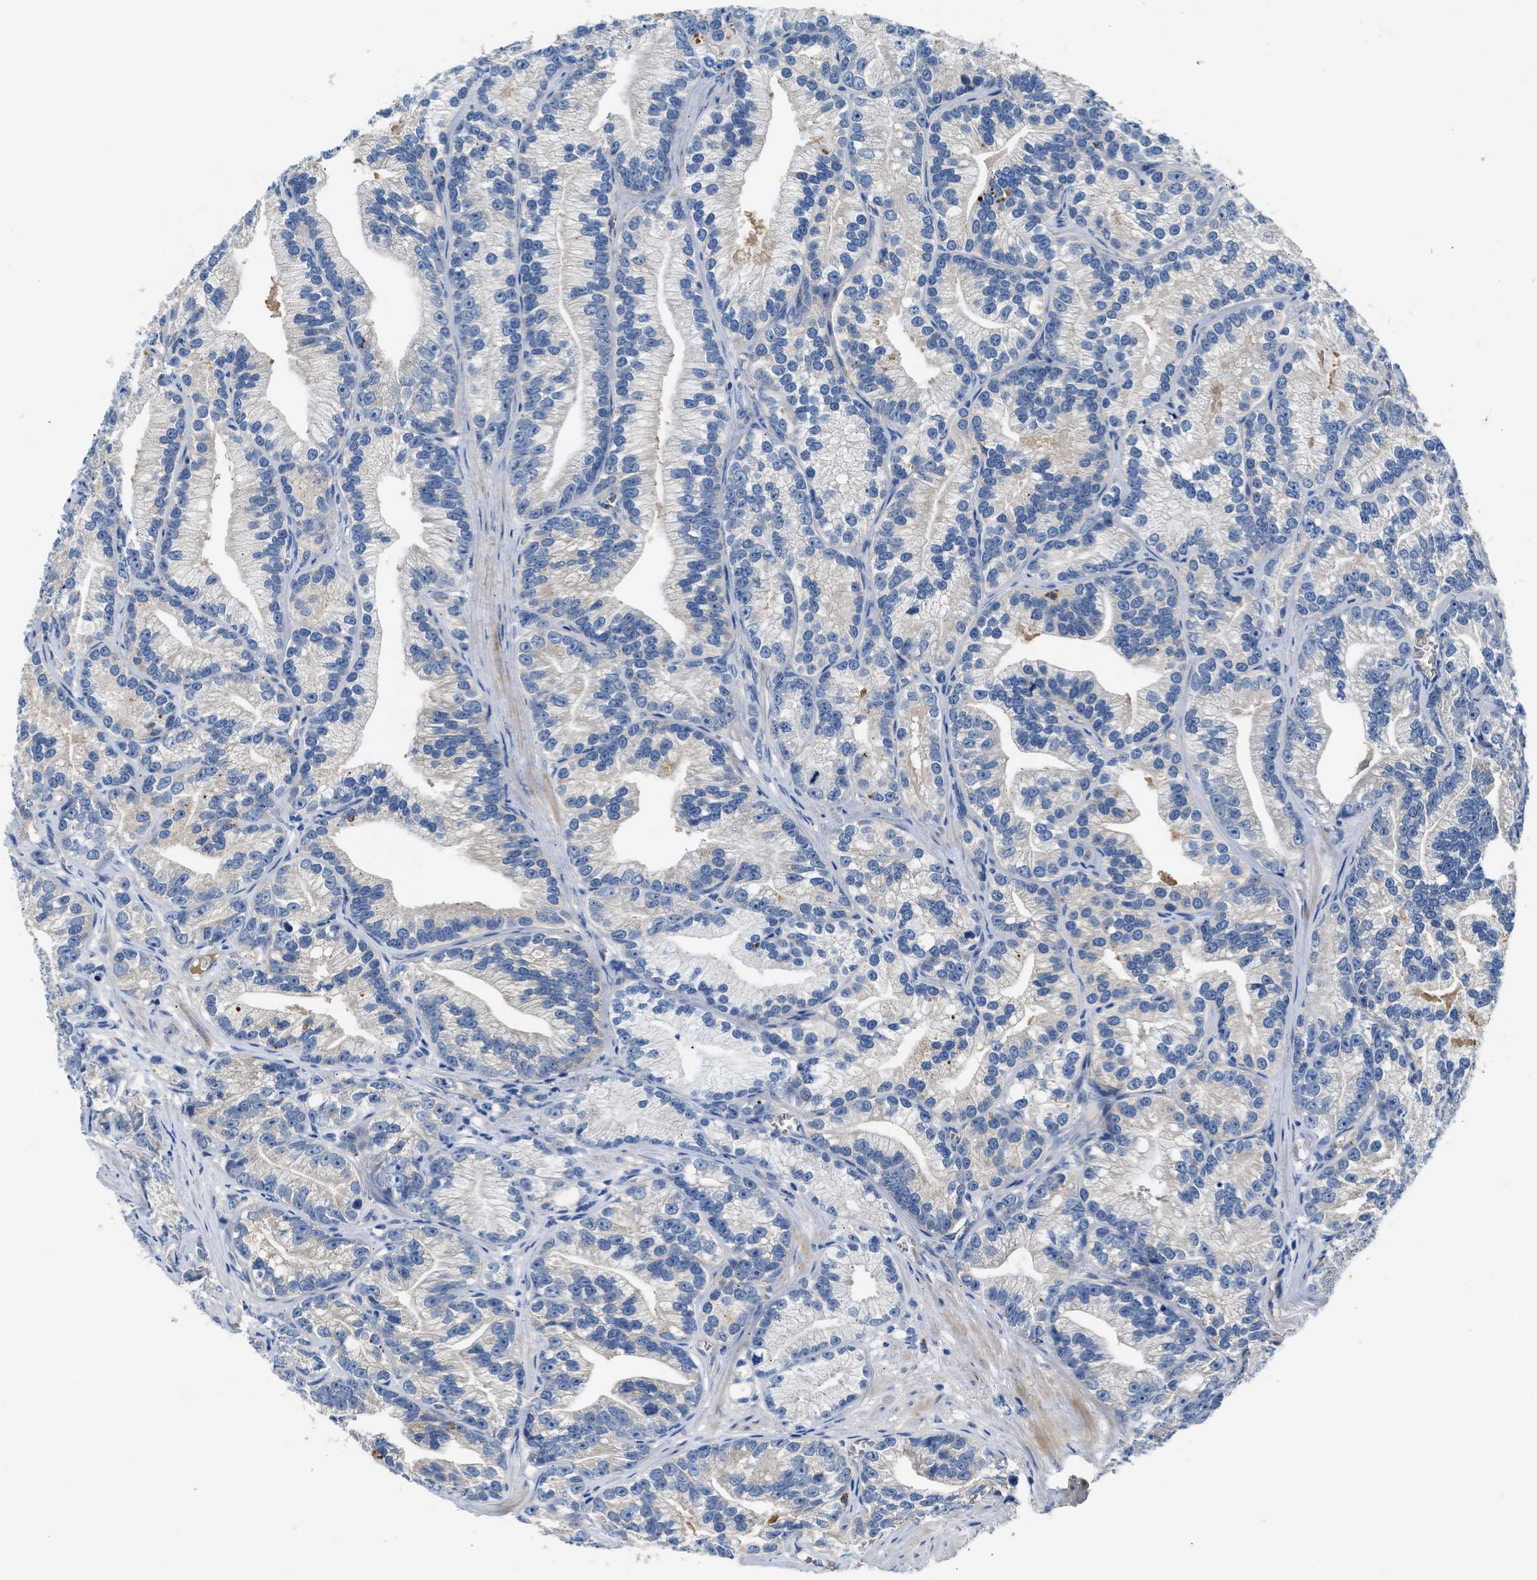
{"staining": {"intensity": "negative", "quantity": "none", "location": "none"}, "tissue": "prostate cancer", "cell_type": "Tumor cells", "image_type": "cancer", "snomed": [{"axis": "morphology", "description": "Adenocarcinoma, Low grade"}, {"axis": "topography", "description": "Prostate"}], "caption": "Immunohistochemistry (IHC) photomicrograph of neoplastic tissue: human prostate cancer stained with DAB exhibits no significant protein positivity in tumor cells.", "gene": "RWDD2B", "patient": {"sex": "male", "age": 89}}